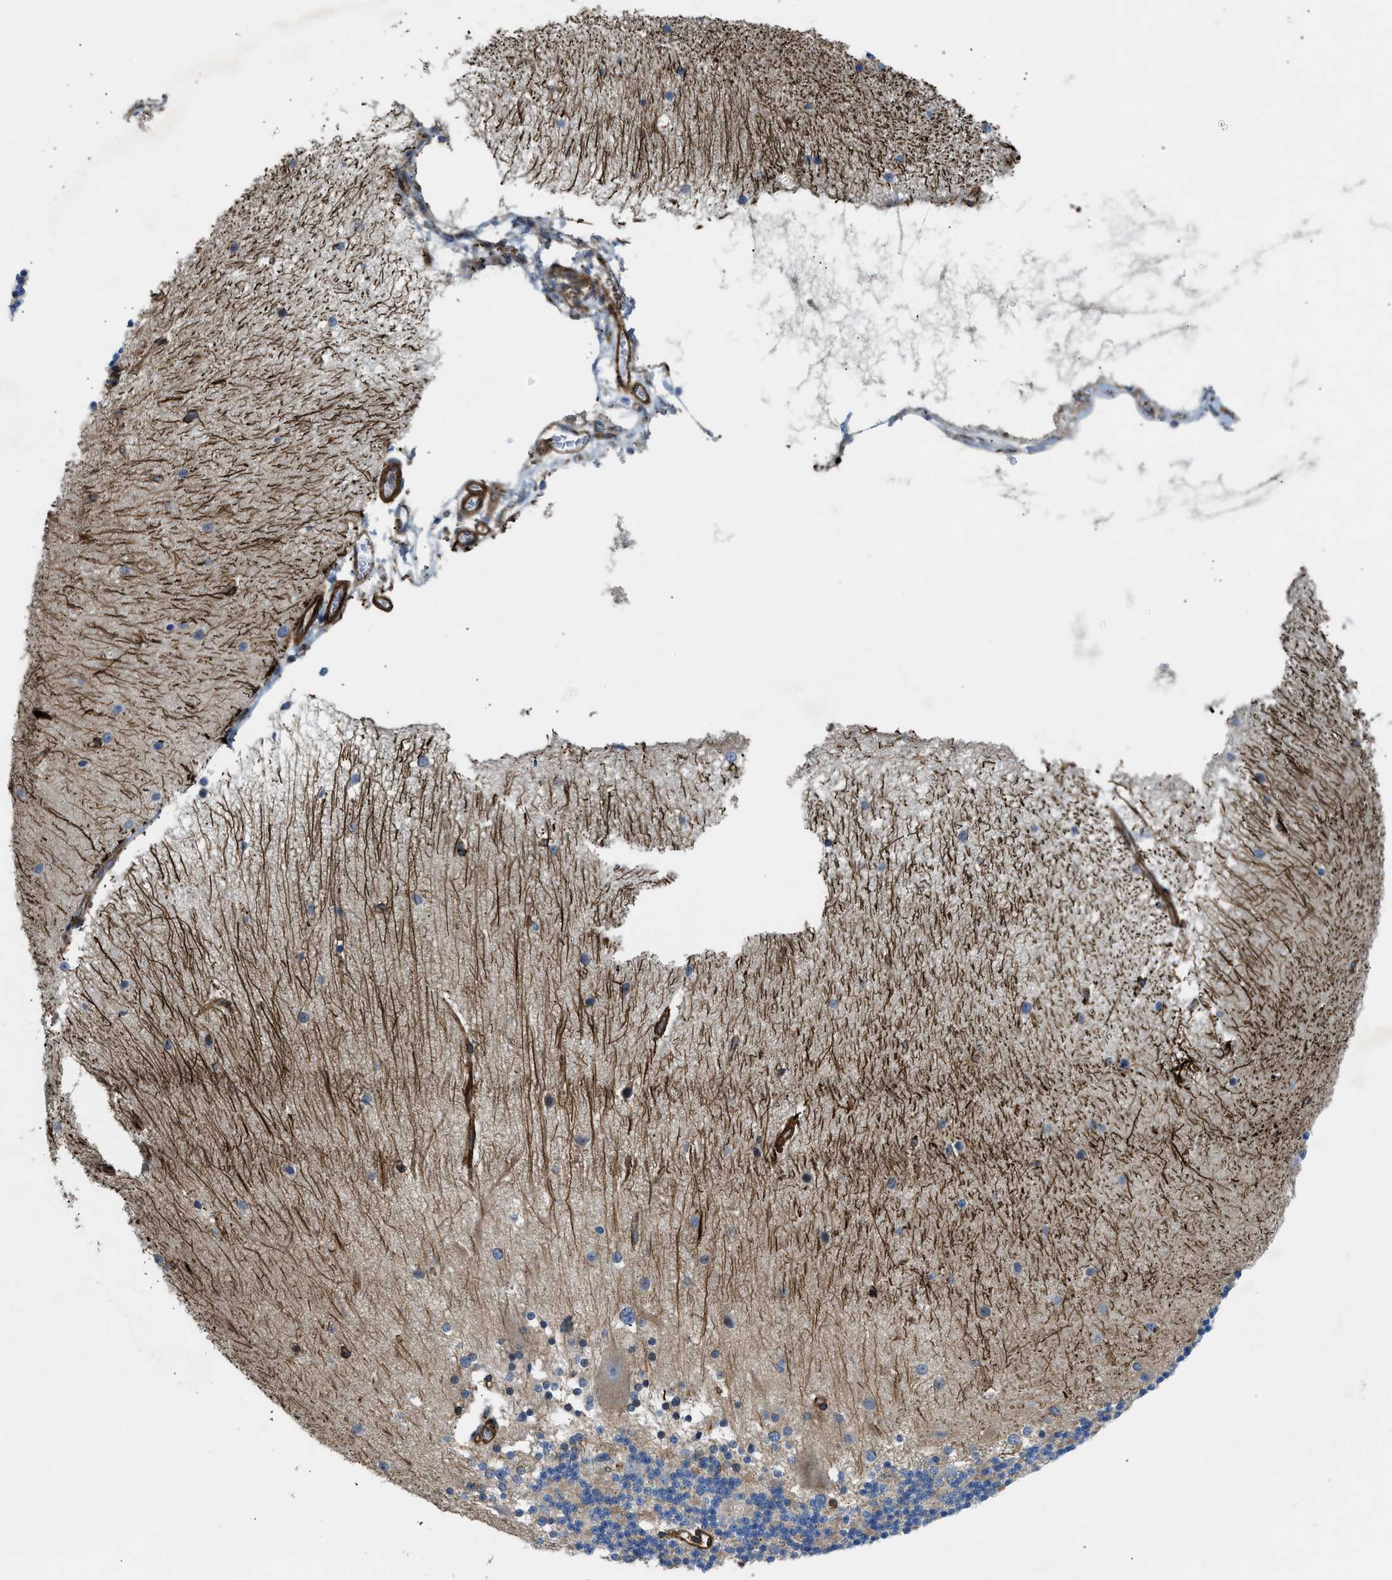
{"staining": {"intensity": "moderate", "quantity": "<25%", "location": "cytoplasmic/membranous"}, "tissue": "cerebellum", "cell_type": "Cells in granular layer", "image_type": "normal", "snomed": [{"axis": "morphology", "description": "Normal tissue, NOS"}, {"axis": "topography", "description": "Cerebellum"}], "caption": "A low amount of moderate cytoplasmic/membranous staining is seen in approximately <25% of cells in granular layer in normal cerebellum.", "gene": "NYNRIN", "patient": {"sex": "female", "age": 54}}